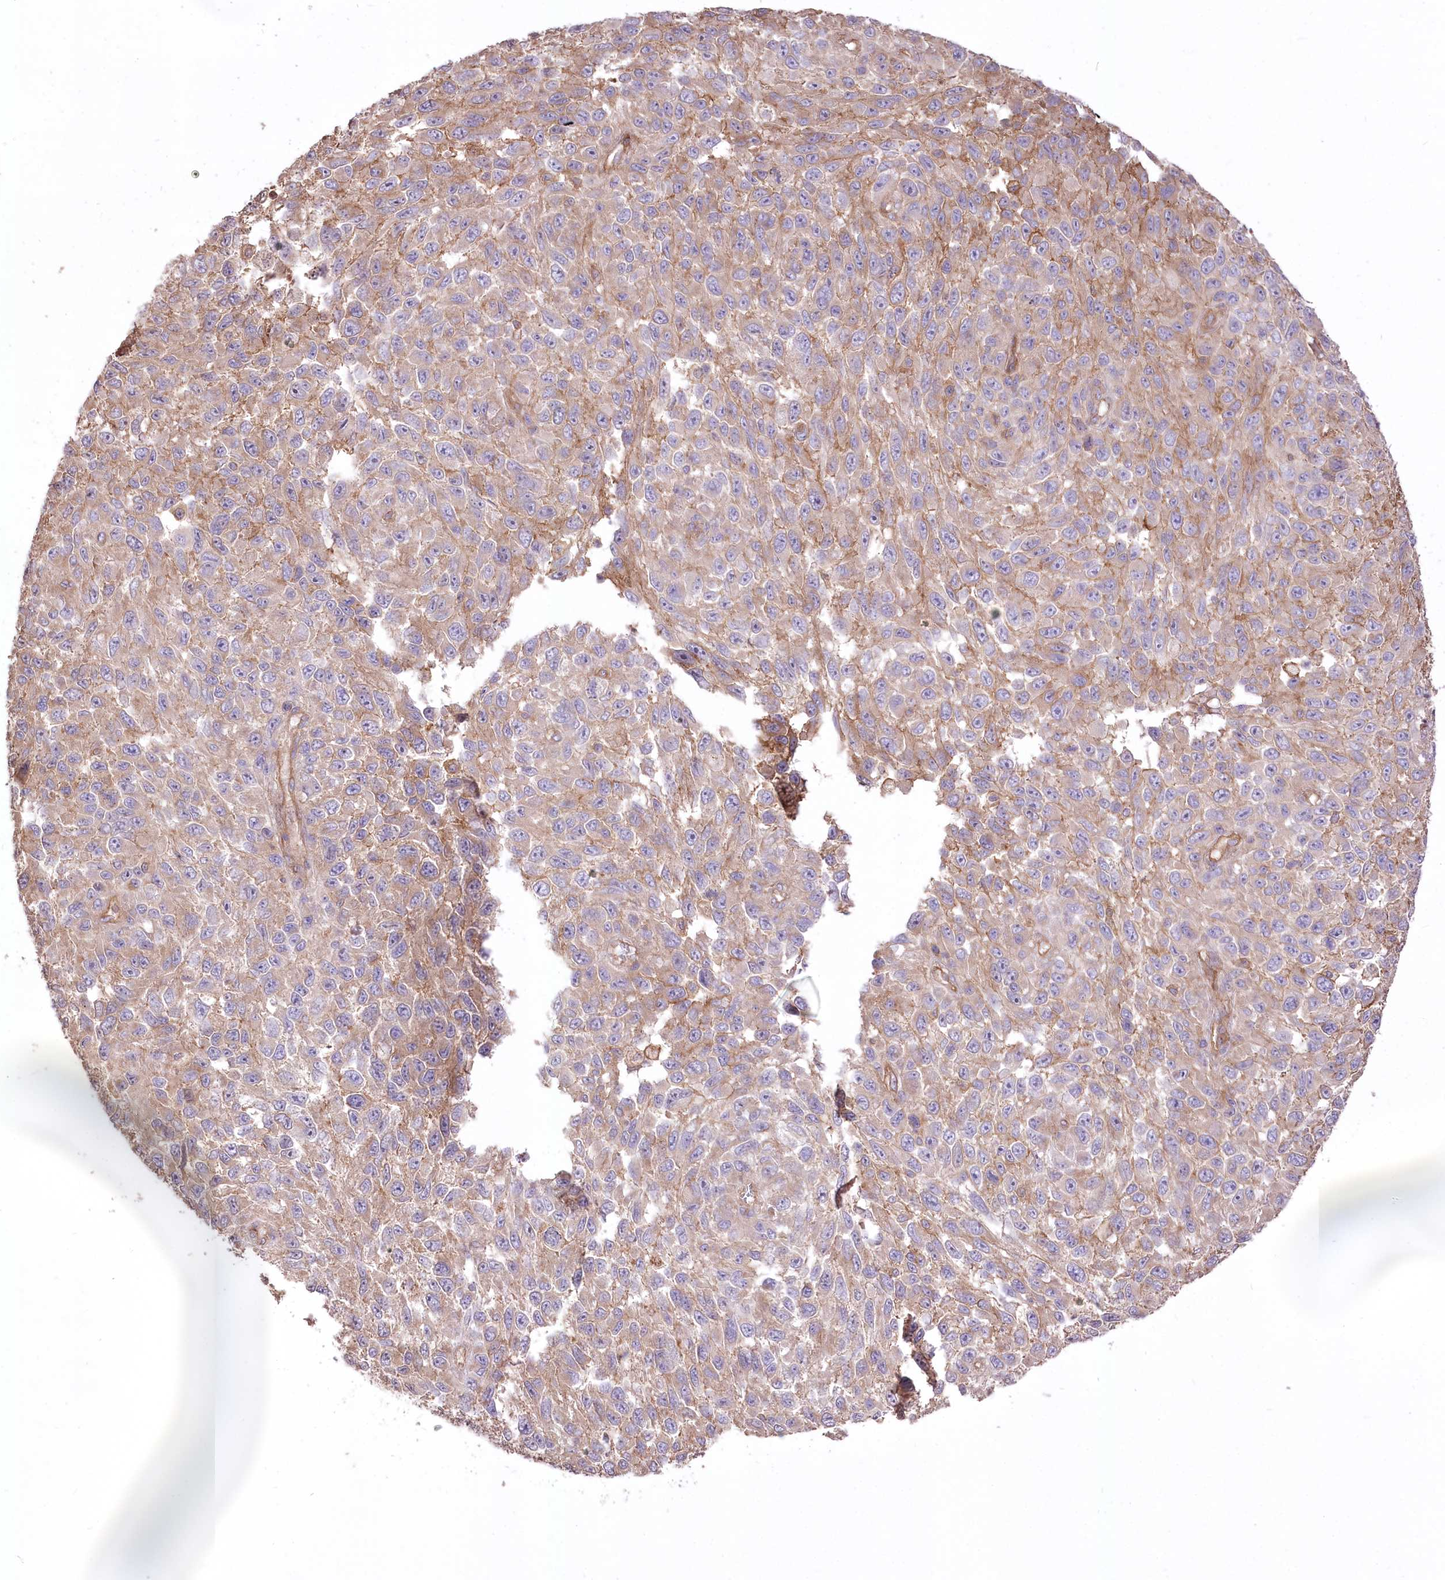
{"staining": {"intensity": "negative", "quantity": "none", "location": "none"}, "tissue": "melanoma", "cell_type": "Tumor cells", "image_type": "cancer", "snomed": [{"axis": "morphology", "description": "Malignant melanoma, NOS"}, {"axis": "topography", "description": "Skin"}], "caption": "The IHC image has no significant positivity in tumor cells of malignant melanoma tissue.", "gene": "XYLB", "patient": {"sex": "female", "age": 96}}